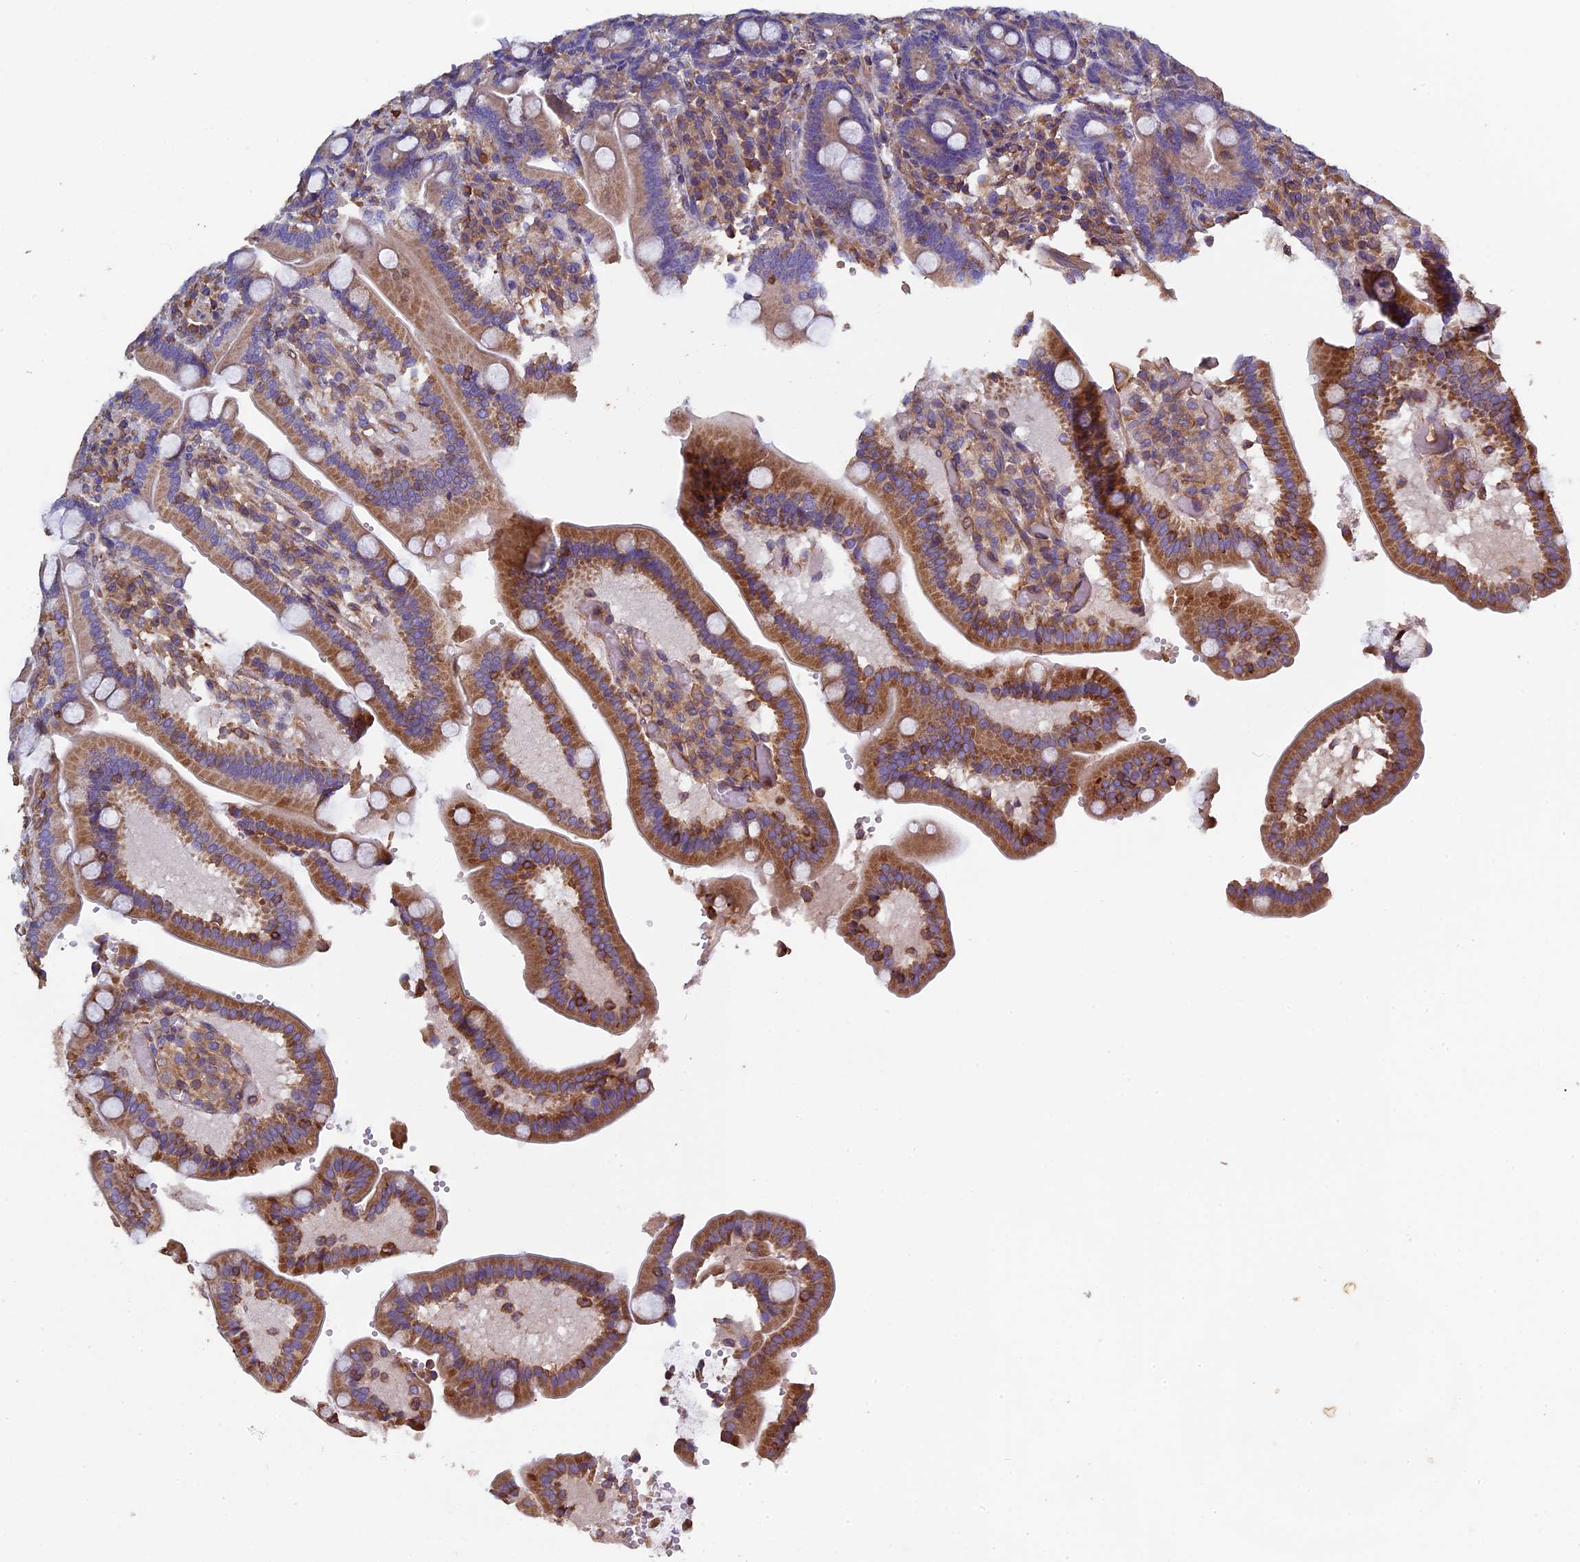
{"staining": {"intensity": "moderate", "quantity": "25%-75%", "location": "cytoplasmic/membranous"}, "tissue": "duodenum", "cell_type": "Glandular cells", "image_type": "normal", "snomed": [{"axis": "morphology", "description": "Normal tissue, NOS"}, {"axis": "topography", "description": "Duodenum"}], "caption": "A brown stain highlights moderate cytoplasmic/membranous staining of a protein in glandular cells of benign human duodenum. (brown staining indicates protein expression, while blue staining denotes nuclei).", "gene": "CCDC153", "patient": {"sex": "female", "age": 62}}